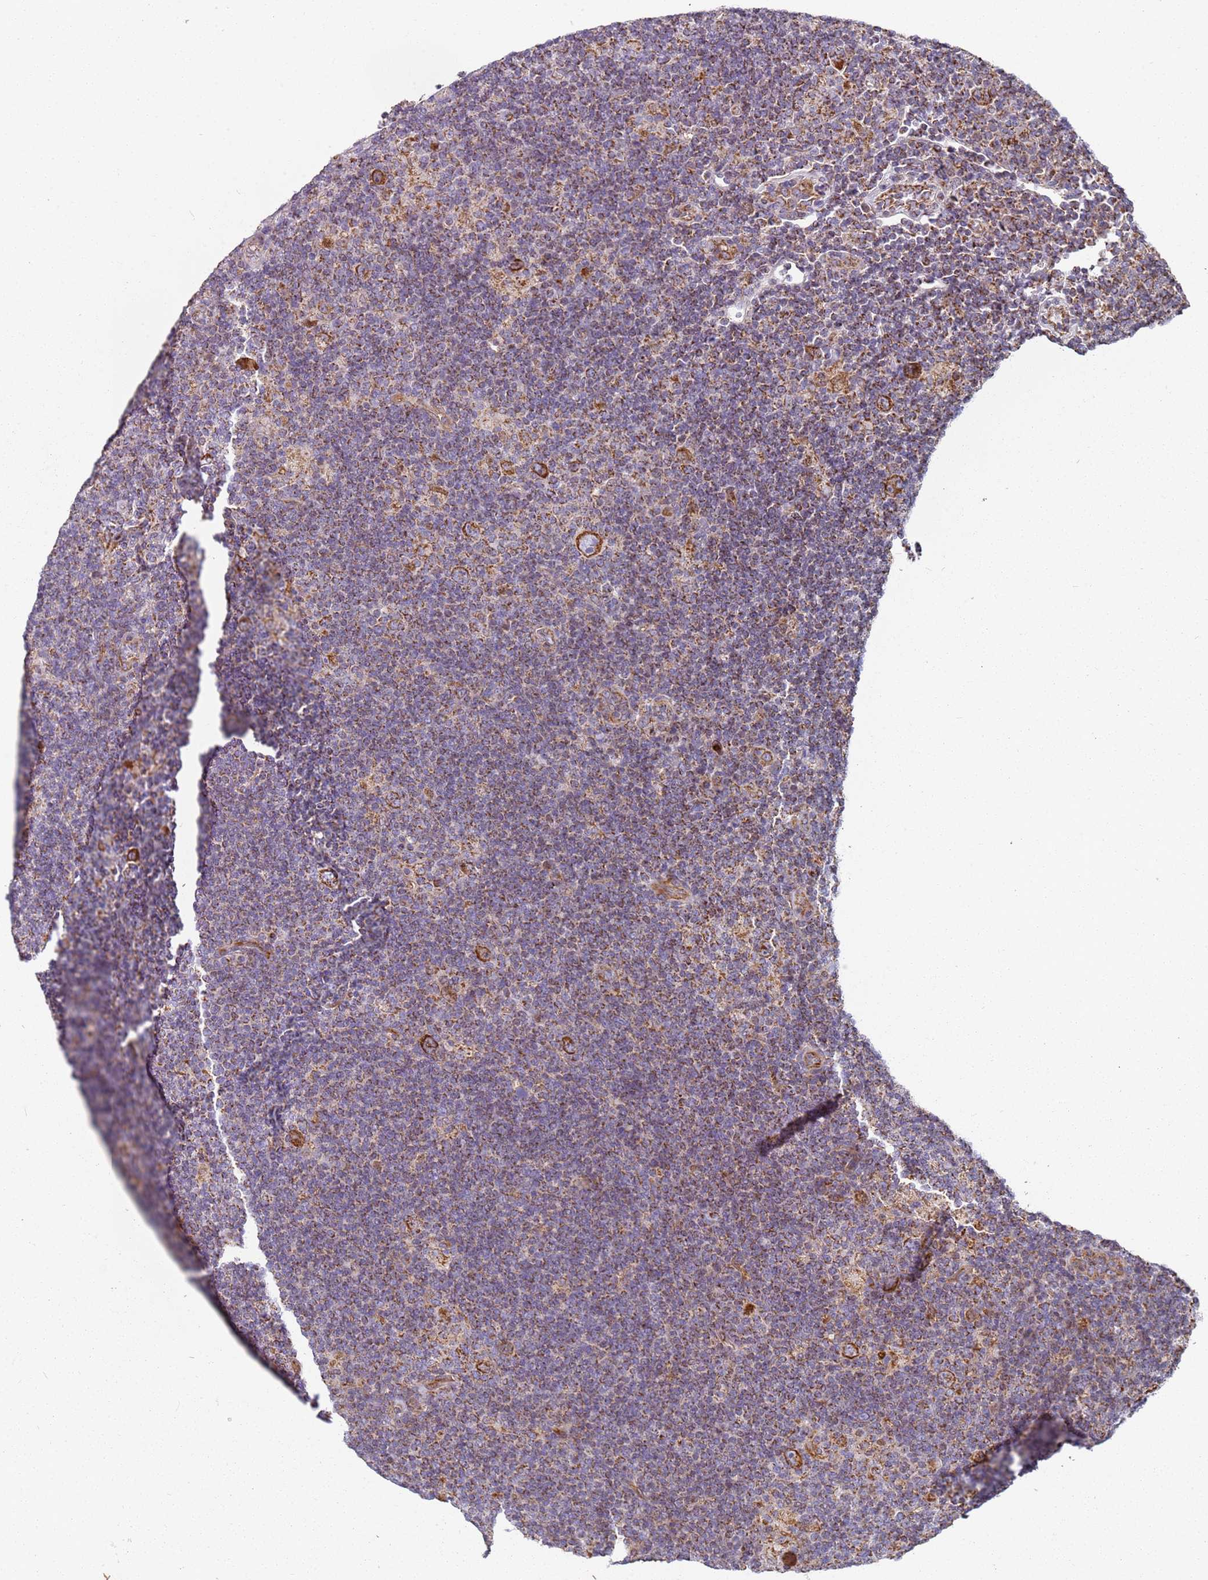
{"staining": {"intensity": "strong", "quantity": ">75%", "location": "cytoplasmic/membranous"}, "tissue": "lymphoma", "cell_type": "Tumor cells", "image_type": "cancer", "snomed": [{"axis": "morphology", "description": "Hodgkin's disease, NOS"}, {"axis": "topography", "description": "Lymph node"}], "caption": "Lymphoma stained for a protein exhibits strong cytoplasmic/membranous positivity in tumor cells. (DAB (3,3'-diaminobenzidine) IHC with brightfield microscopy, high magnification).", "gene": "ALS2", "patient": {"sex": "female", "age": 57}}